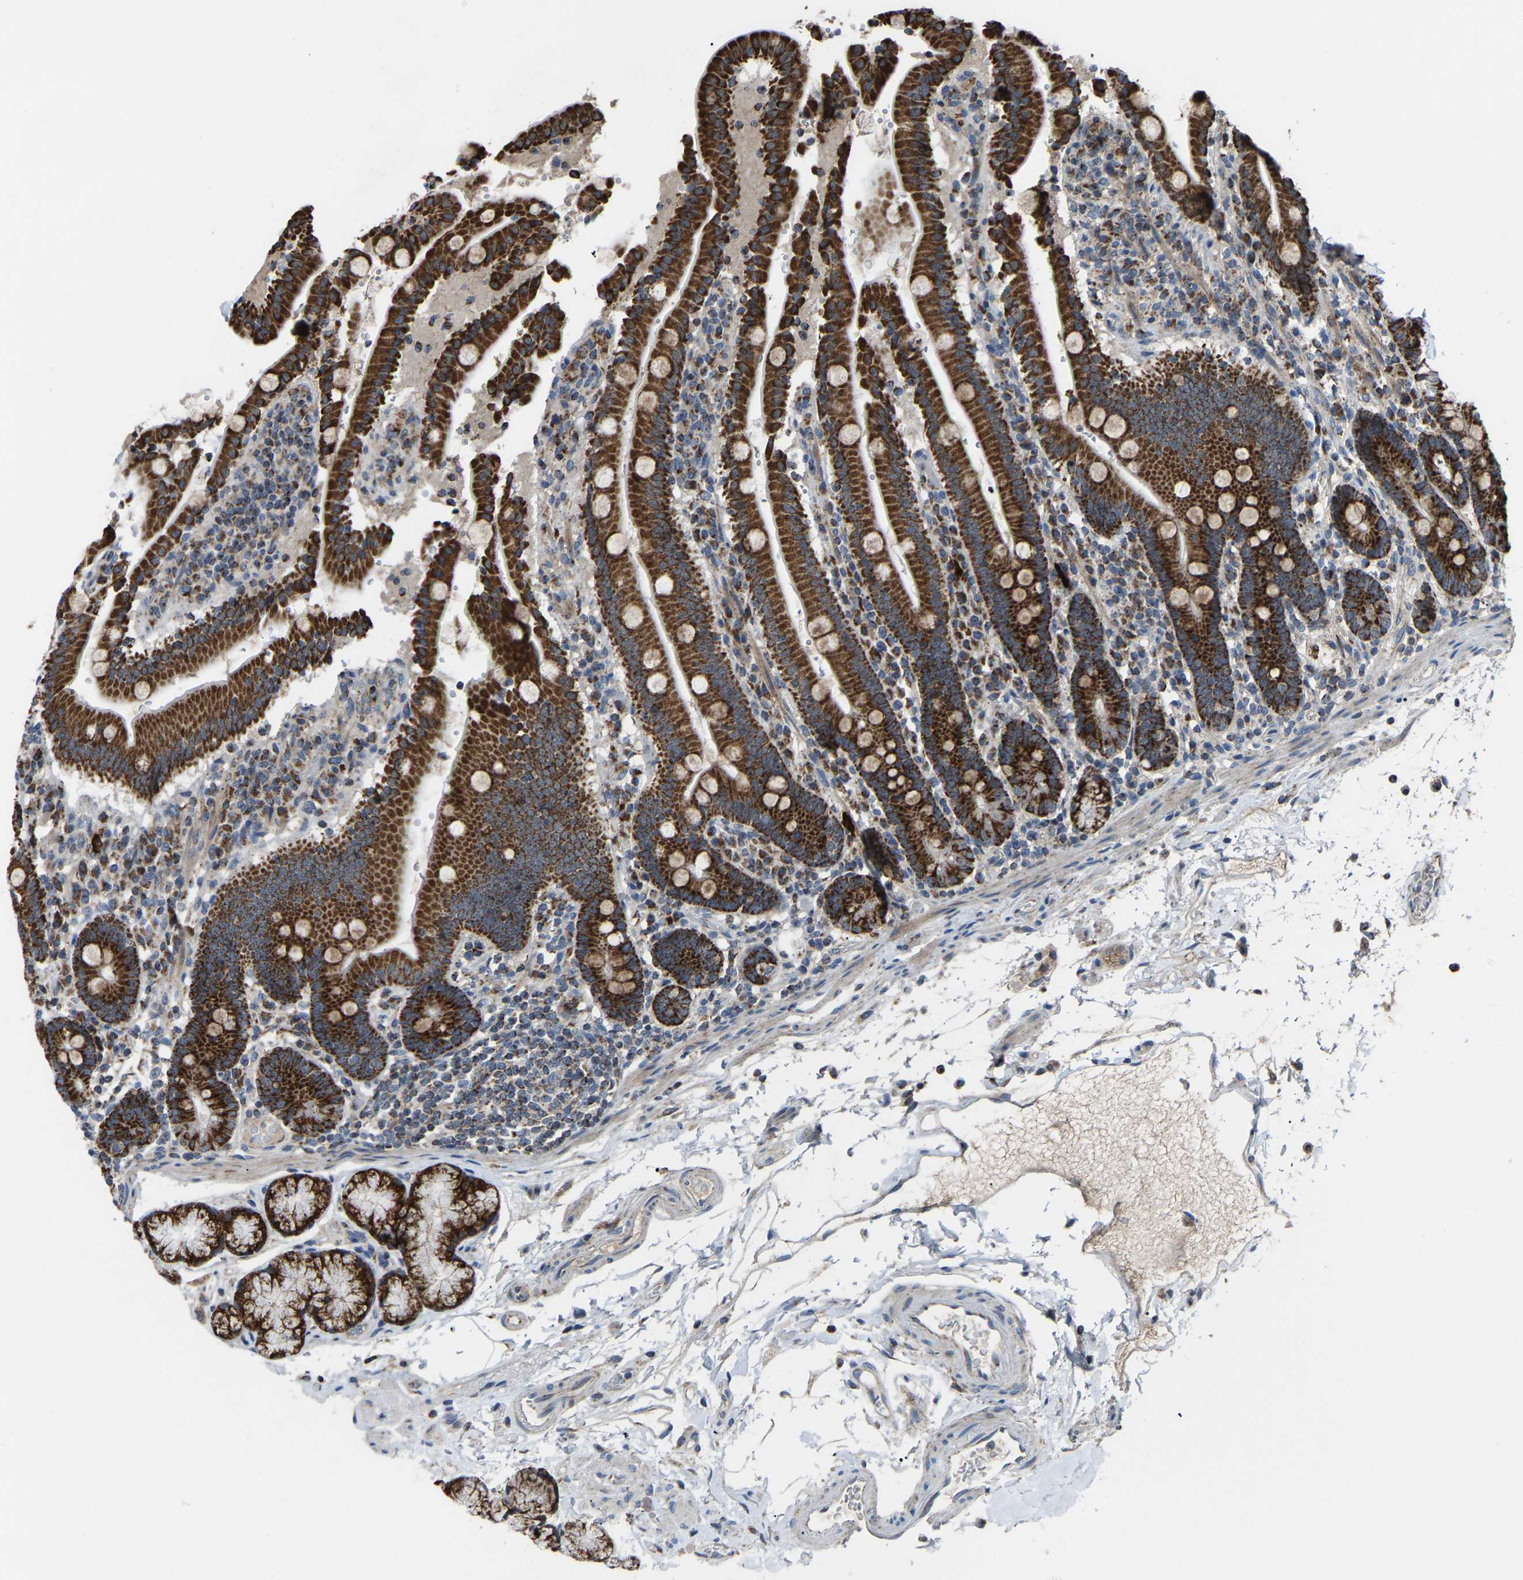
{"staining": {"intensity": "strong", "quantity": ">75%", "location": "cytoplasmic/membranous"}, "tissue": "duodenum", "cell_type": "Glandular cells", "image_type": "normal", "snomed": [{"axis": "morphology", "description": "Normal tissue, NOS"}, {"axis": "topography", "description": "Small intestine, NOS"}], "caption": "The micrograph reveals staining of benign duodenum, revealing strong cytoplasmic/membranous protein expression (brown color) within glandular cells.", "gene": "CANT1", "patient": {"sex": "female", "age": 71}}